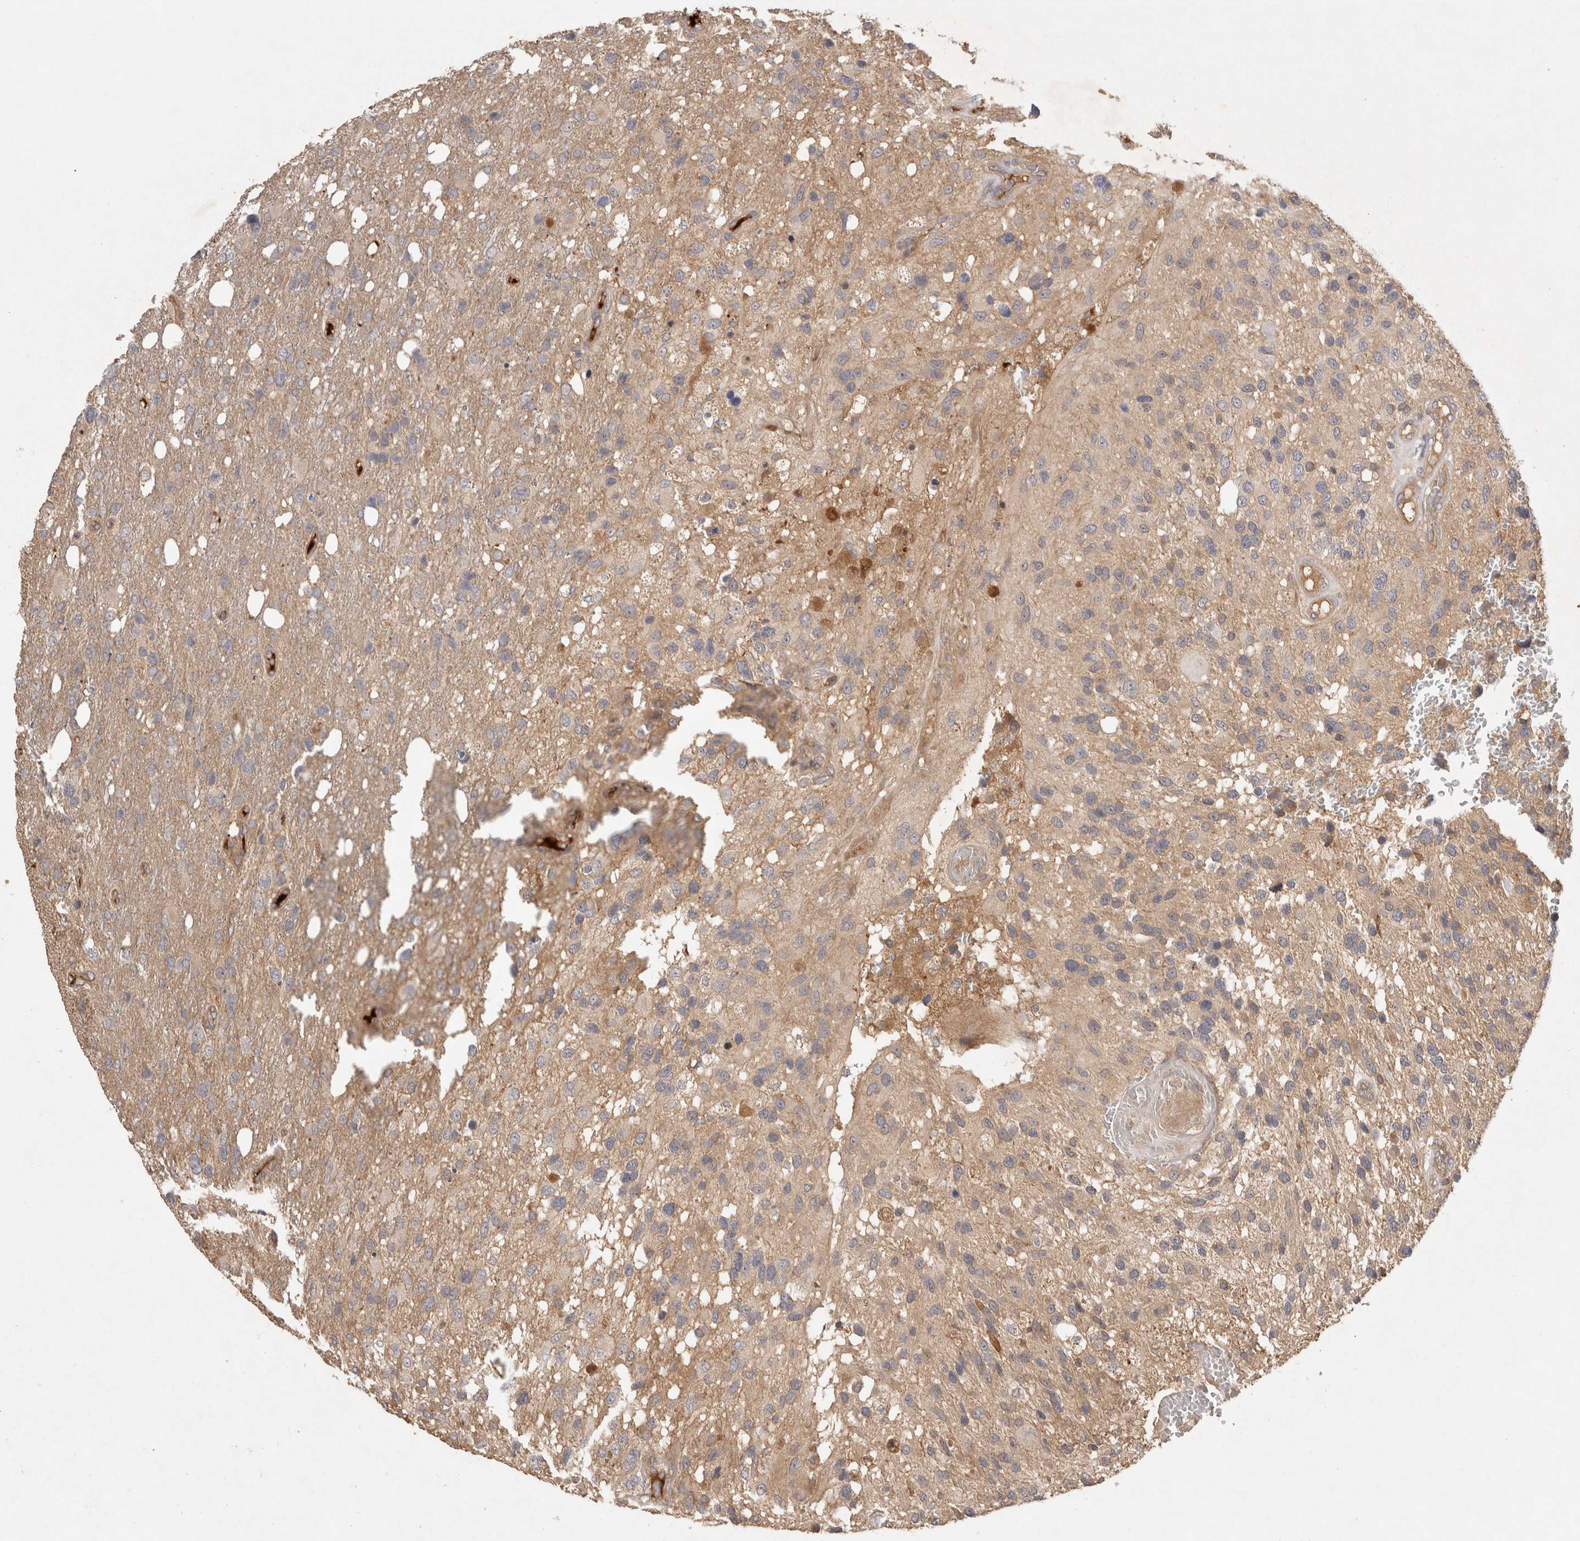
{"staining": {"intensity": "weak", "quantity": ">75%", "location": "cytoplasmic/membranous"}, "tissue": "glioma", "cell_type": "Tumor cells", "image_type": "cancer", "snomed": [{"axis": "morphology", "description": "Glioma, malignant, High grade"}, {"axis": "topography", "description": "Brain"}], "caption": "Glioma tissue shows weak cytoplasmic/membranous expression in about >75% of tumor cells (Stains: DAB (3,3'-diaminobenzidine) in brown, nuclei in blue, Microscopy: brightfield microscopy at high magnification).", "gene": "PPP1R42", "patient": {"sex": "female", "age": 58}}